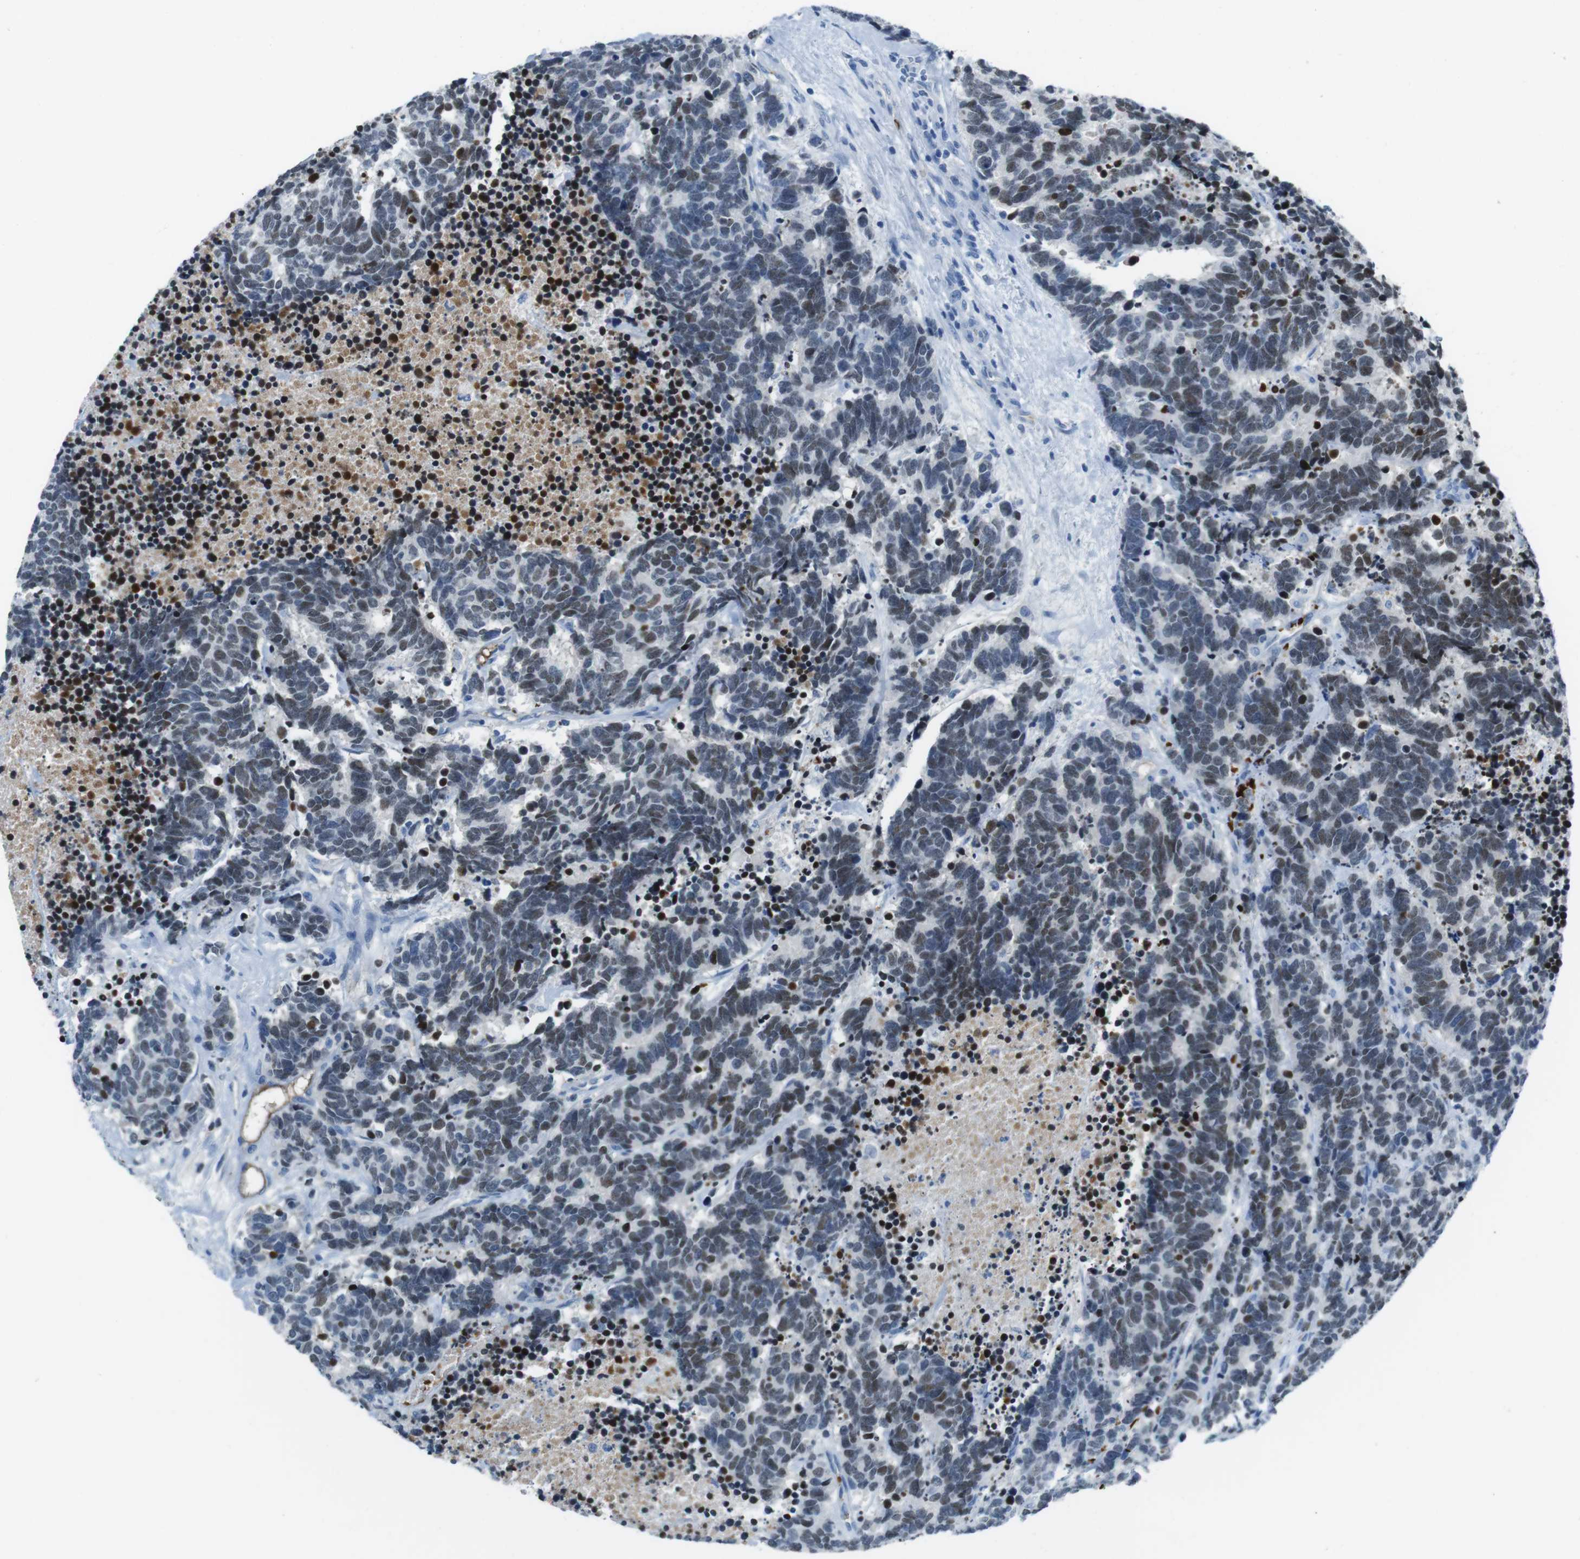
{"staining": {"intensity": "weak", "quantity": "25%-75%", "location": "nuclear"}, "tissue": "carcinoid", "cell_type": "Tumor cells", "image_type": "cancer", "snomed": [{"axis": "morphology", "description": "Carcinoma, NOS"}, {"axis": "morphology", "description": "Carcinoid, malignant, NOS"}, {"axis": "topography", "description": "Urinary bladder"}], "caption": "Immunohistochemistry (IHC) (DAB) staining of human carcinoid shows weak nuclear protein positivity in approximately 25%-75% of tumor cells.", "gene": "TFAP2C", "patient": {"sex": "male", "age": 57}}